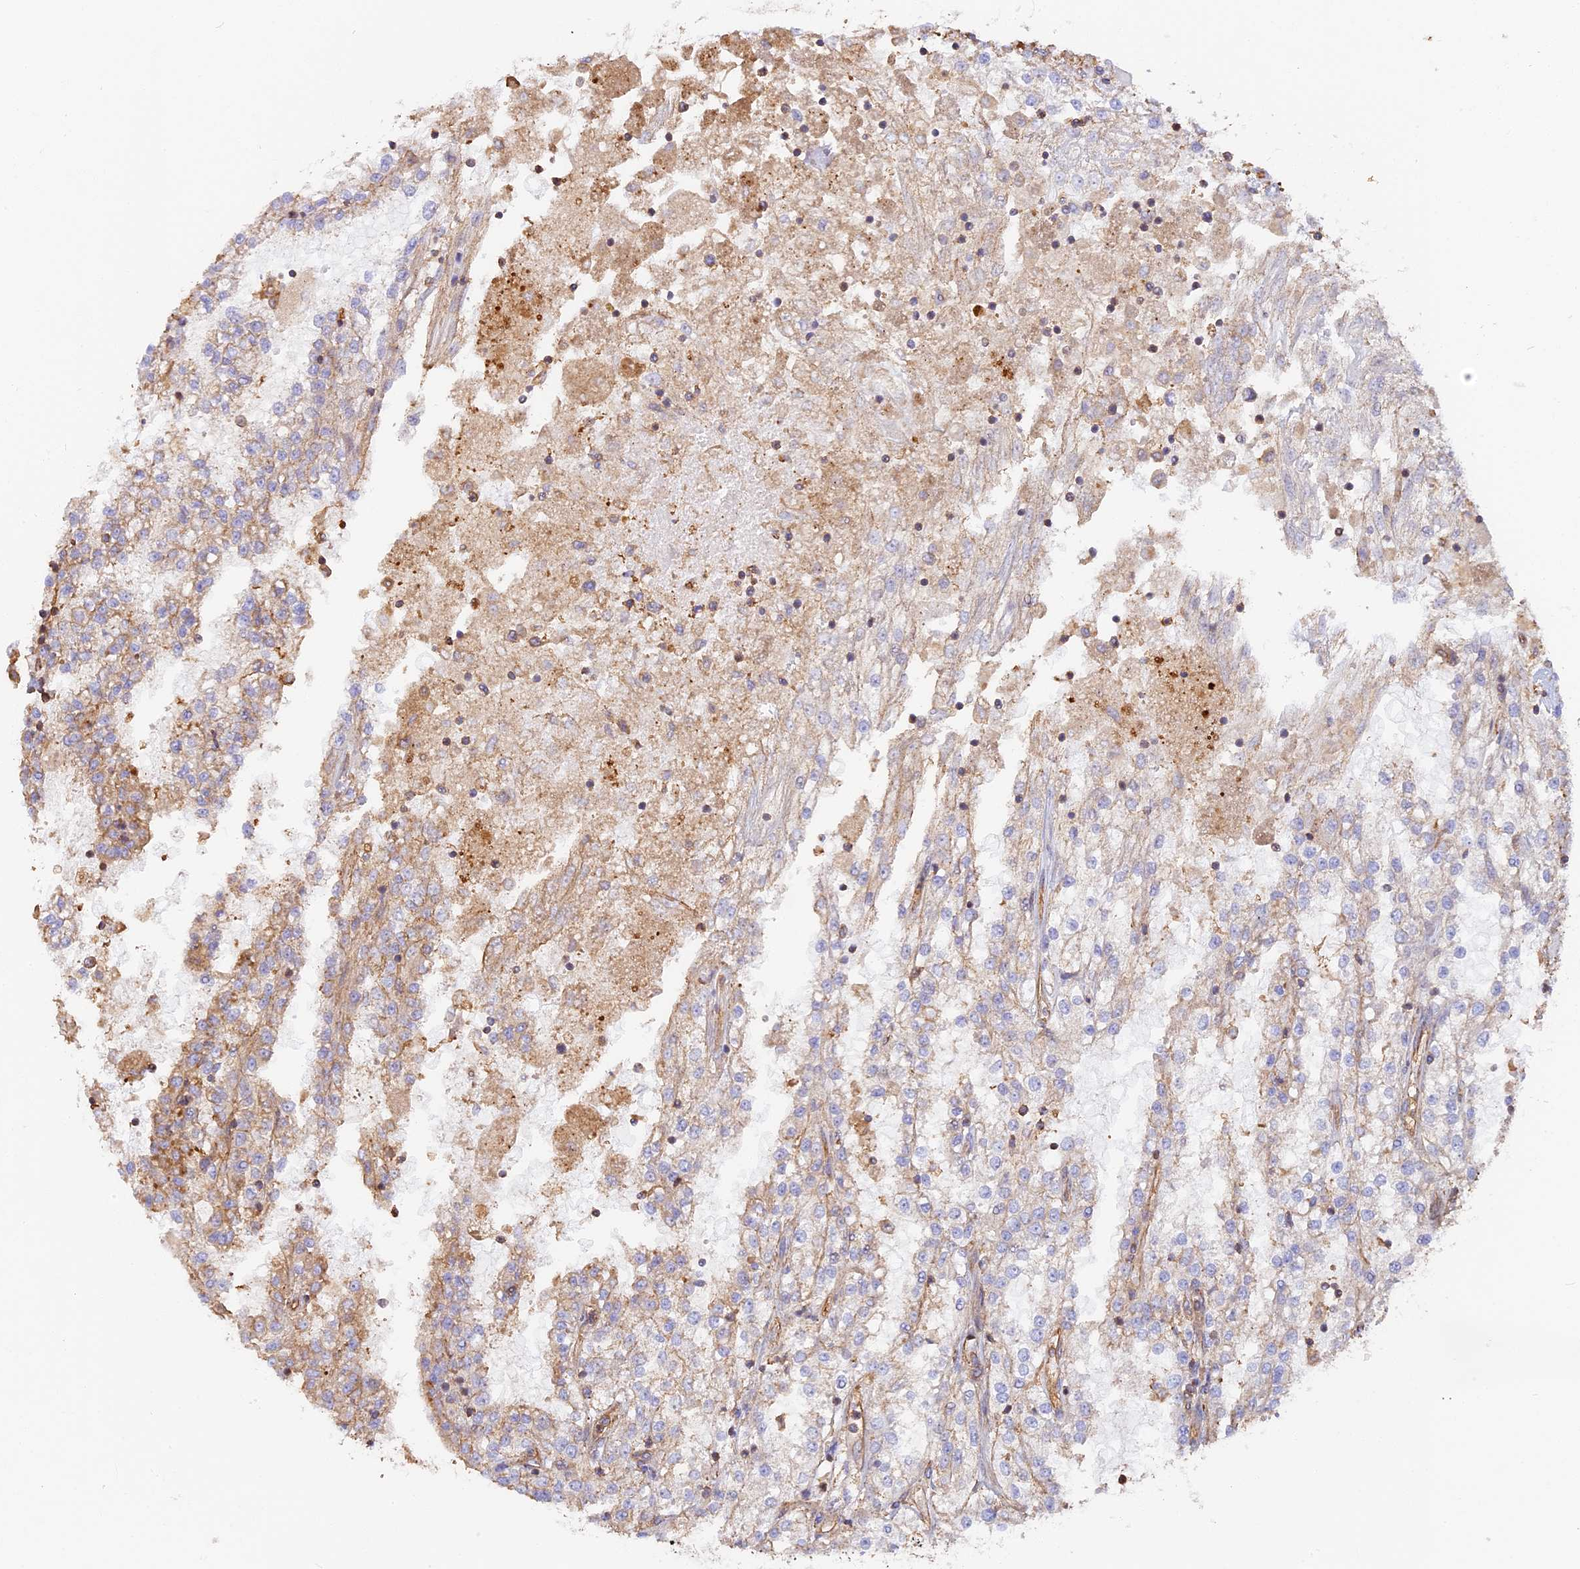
{"staining": {"intensity": "weak", "quantity": "<25%", "location": "cytoplasmic/membranous"}, "tissue": "renal cancer", "cell_type": "Tumor cells", "image_type": "cancer", "snomed": [{"axis": "morphology", "description": "Adenocarcinoma, NOS"}, {"axis": "topography", "description": "Kidney"}], "caption": "Tumor cells are negative for protein expression in human renal cancer.", "gene": "VPS18", "patient": {"sex": "female", "age": 52}}